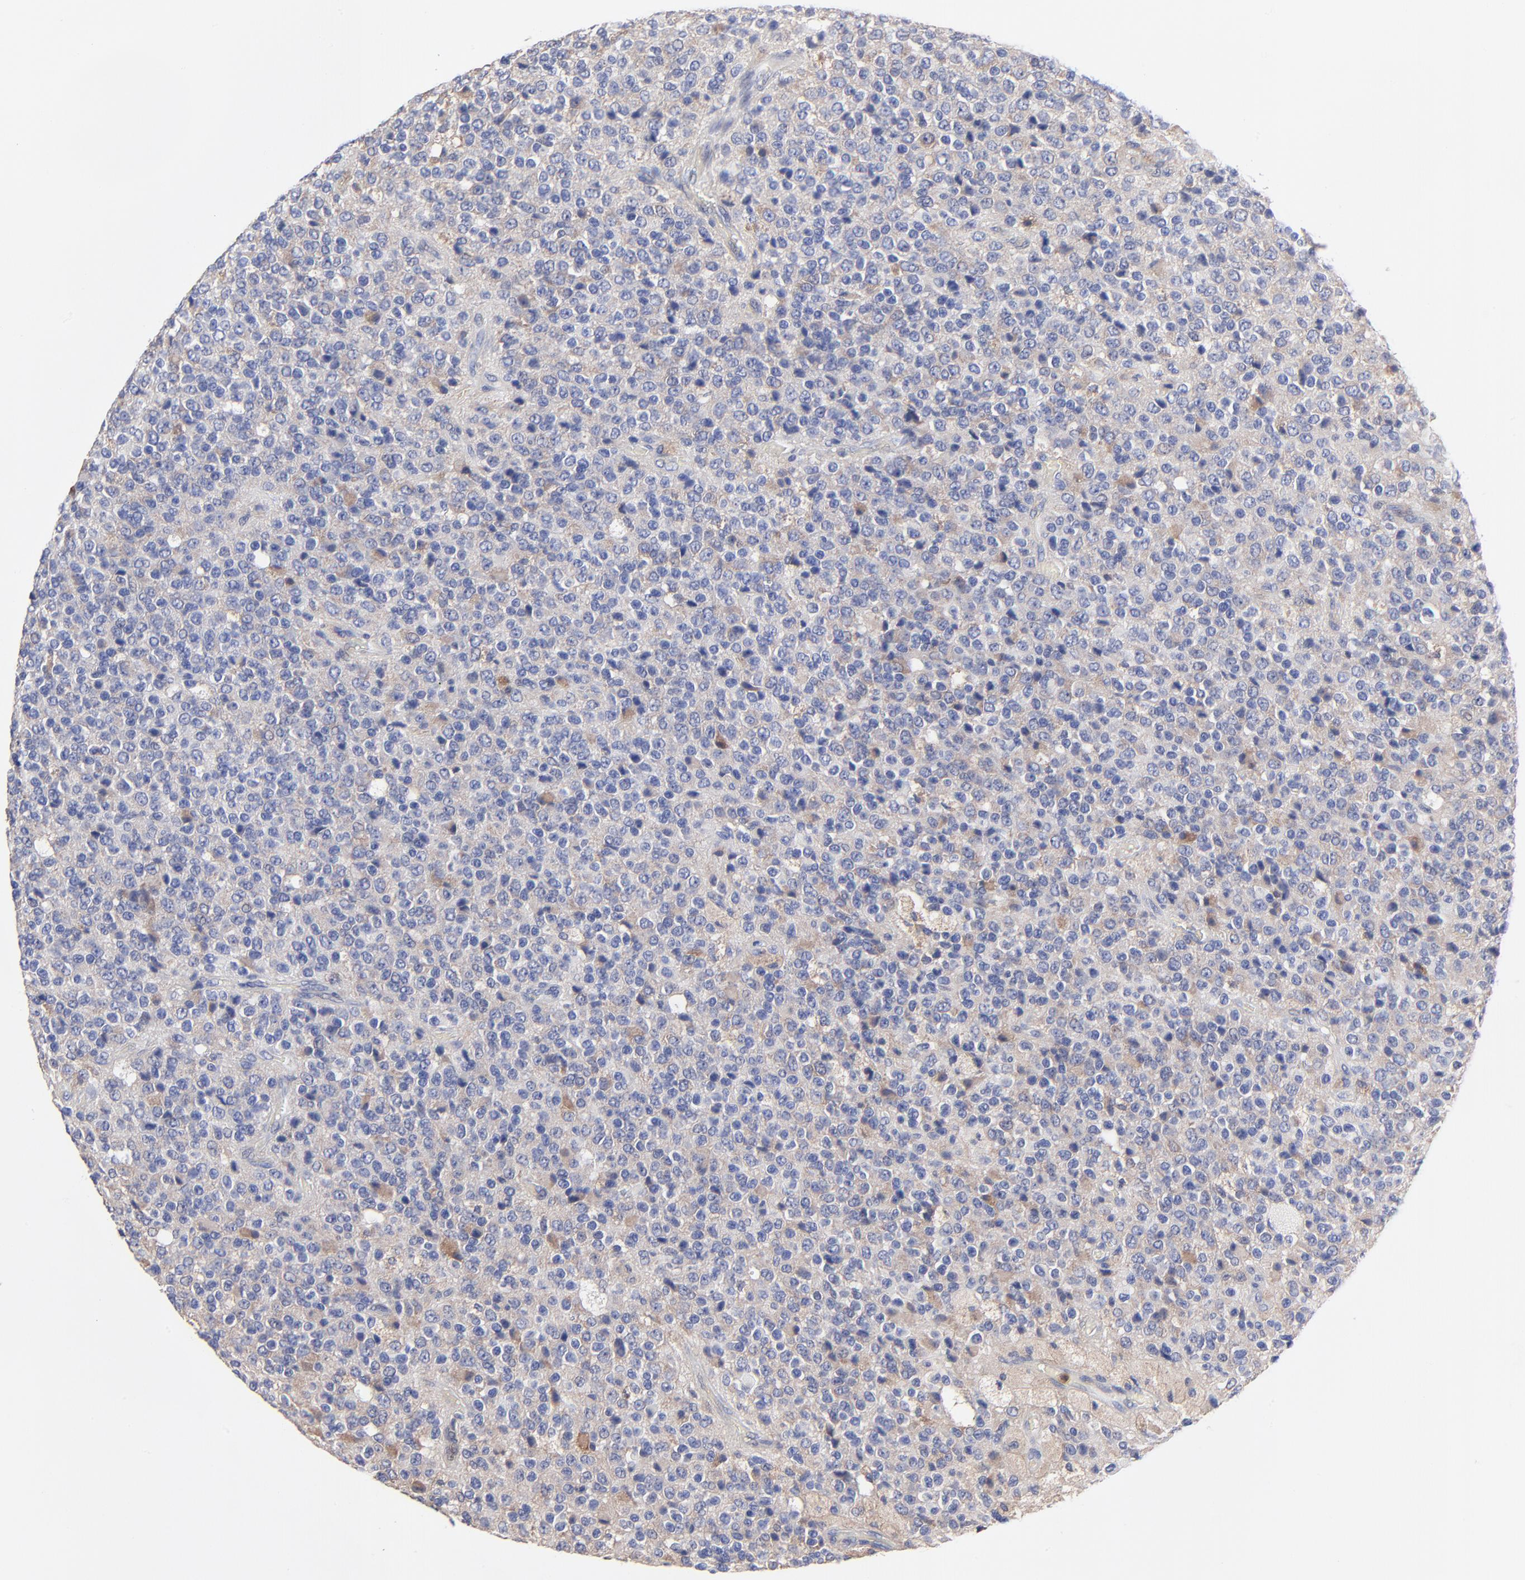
{"staining": {"intensity": "weak", "quantity": "<25%", "location": "cytoplasmic/membranous"}, "tissue": "glioma", "cell_type": "Tumor cells", "image_type": "cancer", "snomed": [{"axis": "morphology", "description": "Glioma, malignant, High grade"}, {"axis": "topography", "description": "pancreas cauda"}], "caption": "Tumor cells show no significant positivity in malignant glioma (high-grade).", "gene": "PPFIBP2", "patient": {"sex": "male", "age": 60}}